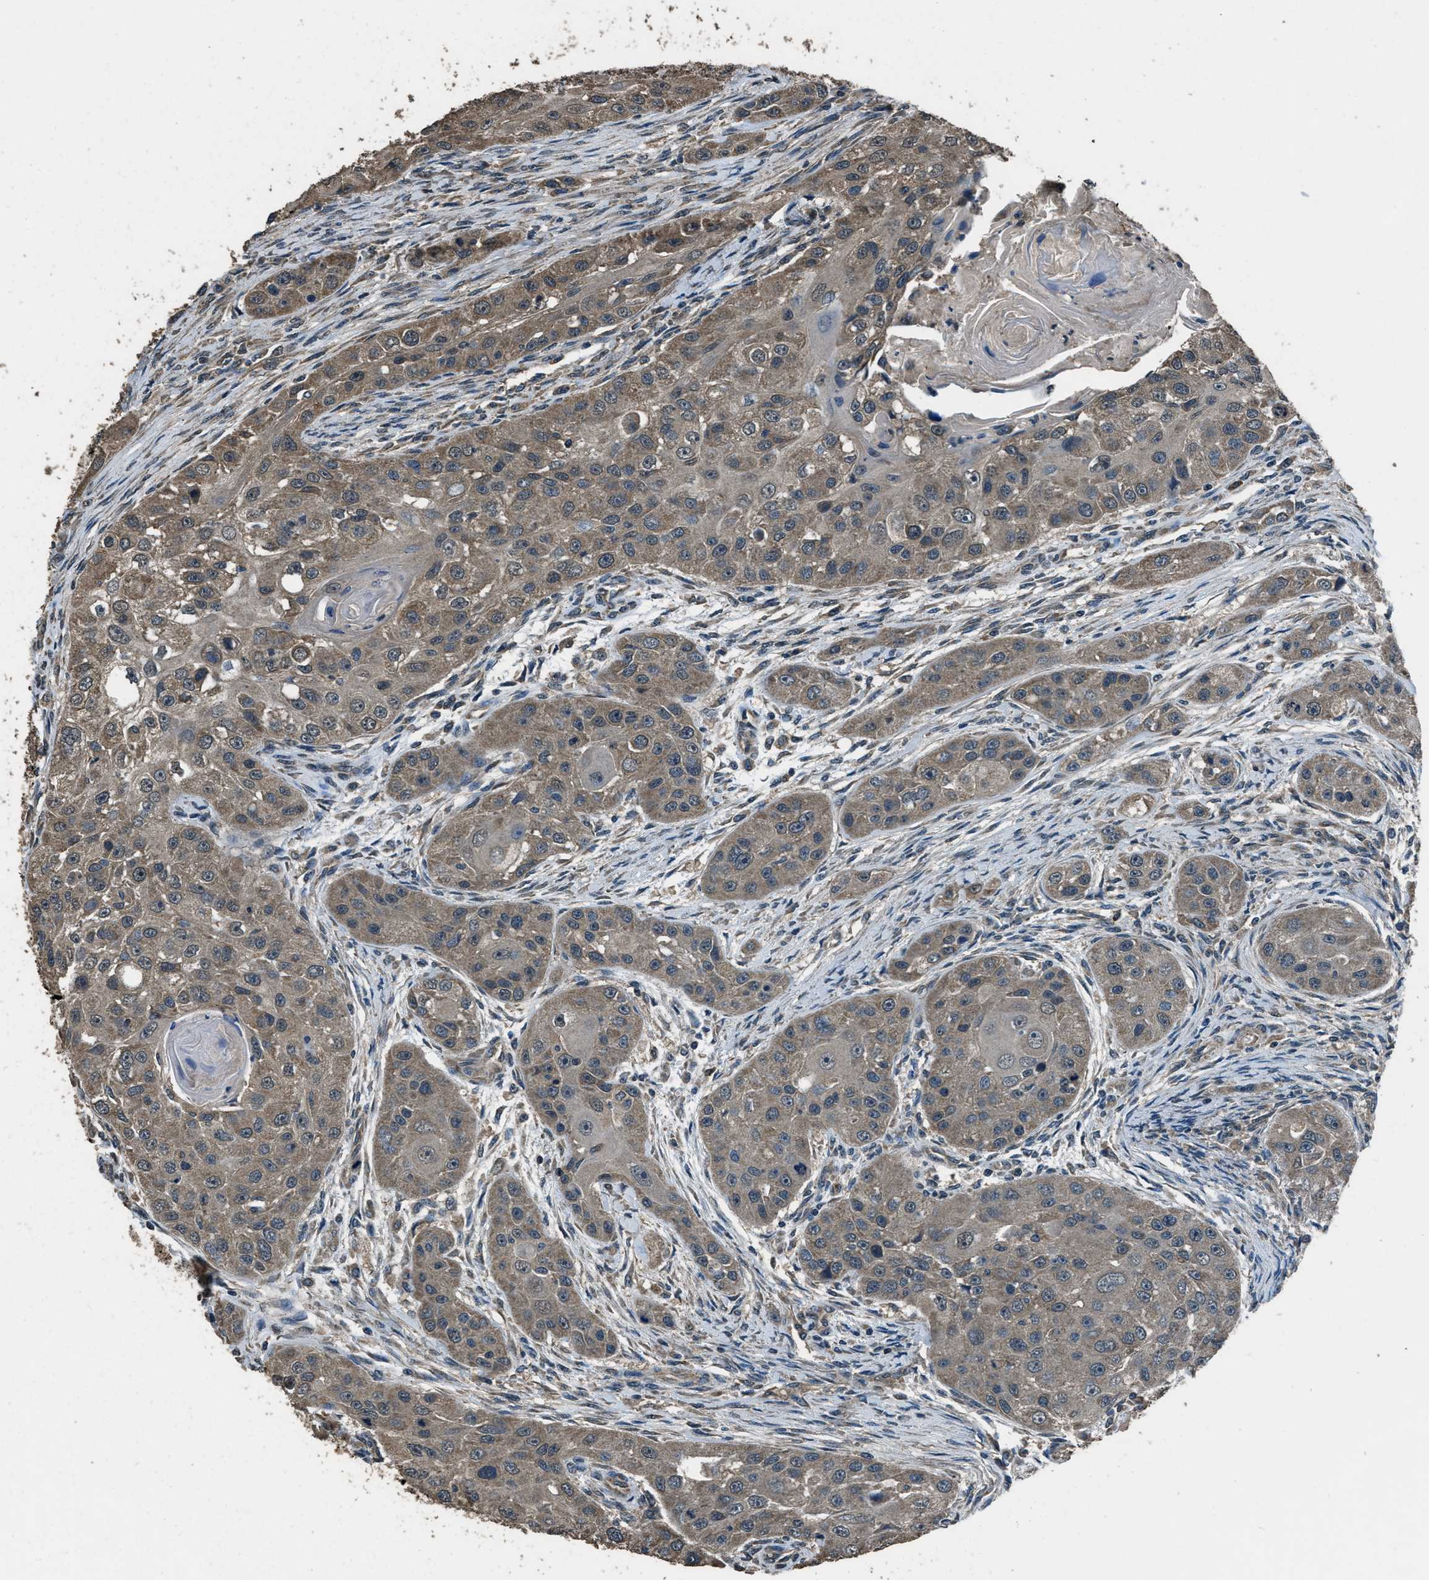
{"staining": {"intensity": "moderate", "quantity": ">75%", "location": "cytoplasmic/membranous"}, "tissue": "head and neck cancer", "cell_type": "Tumor cells", "image_type": "cancer", "snomed": [{"axis": "morphology", "description": "Normal tissue, NOS"}, {"axis": "morphology", "description": "Squamous cell carcinoma, NOS"}, {"axis": "topography", "description": "Skeletal muscle"}, {"axis": "topography", "description": "Head-Neck"}], "caption": "High-magnification brightfield microscopy of head and neck cancer (squamous cell carcinoma) stained with DAB (brown) and counterstained with hematoxylin (blue). tumor cells exhibit moderate cytoplasmic/membranous staining is present in about>75% of cells. (DAB IHC, brown staining for protein, blue staining for nuclei).", "gene": "SALL3", "patient": {"sex": "male", "age": 51}}